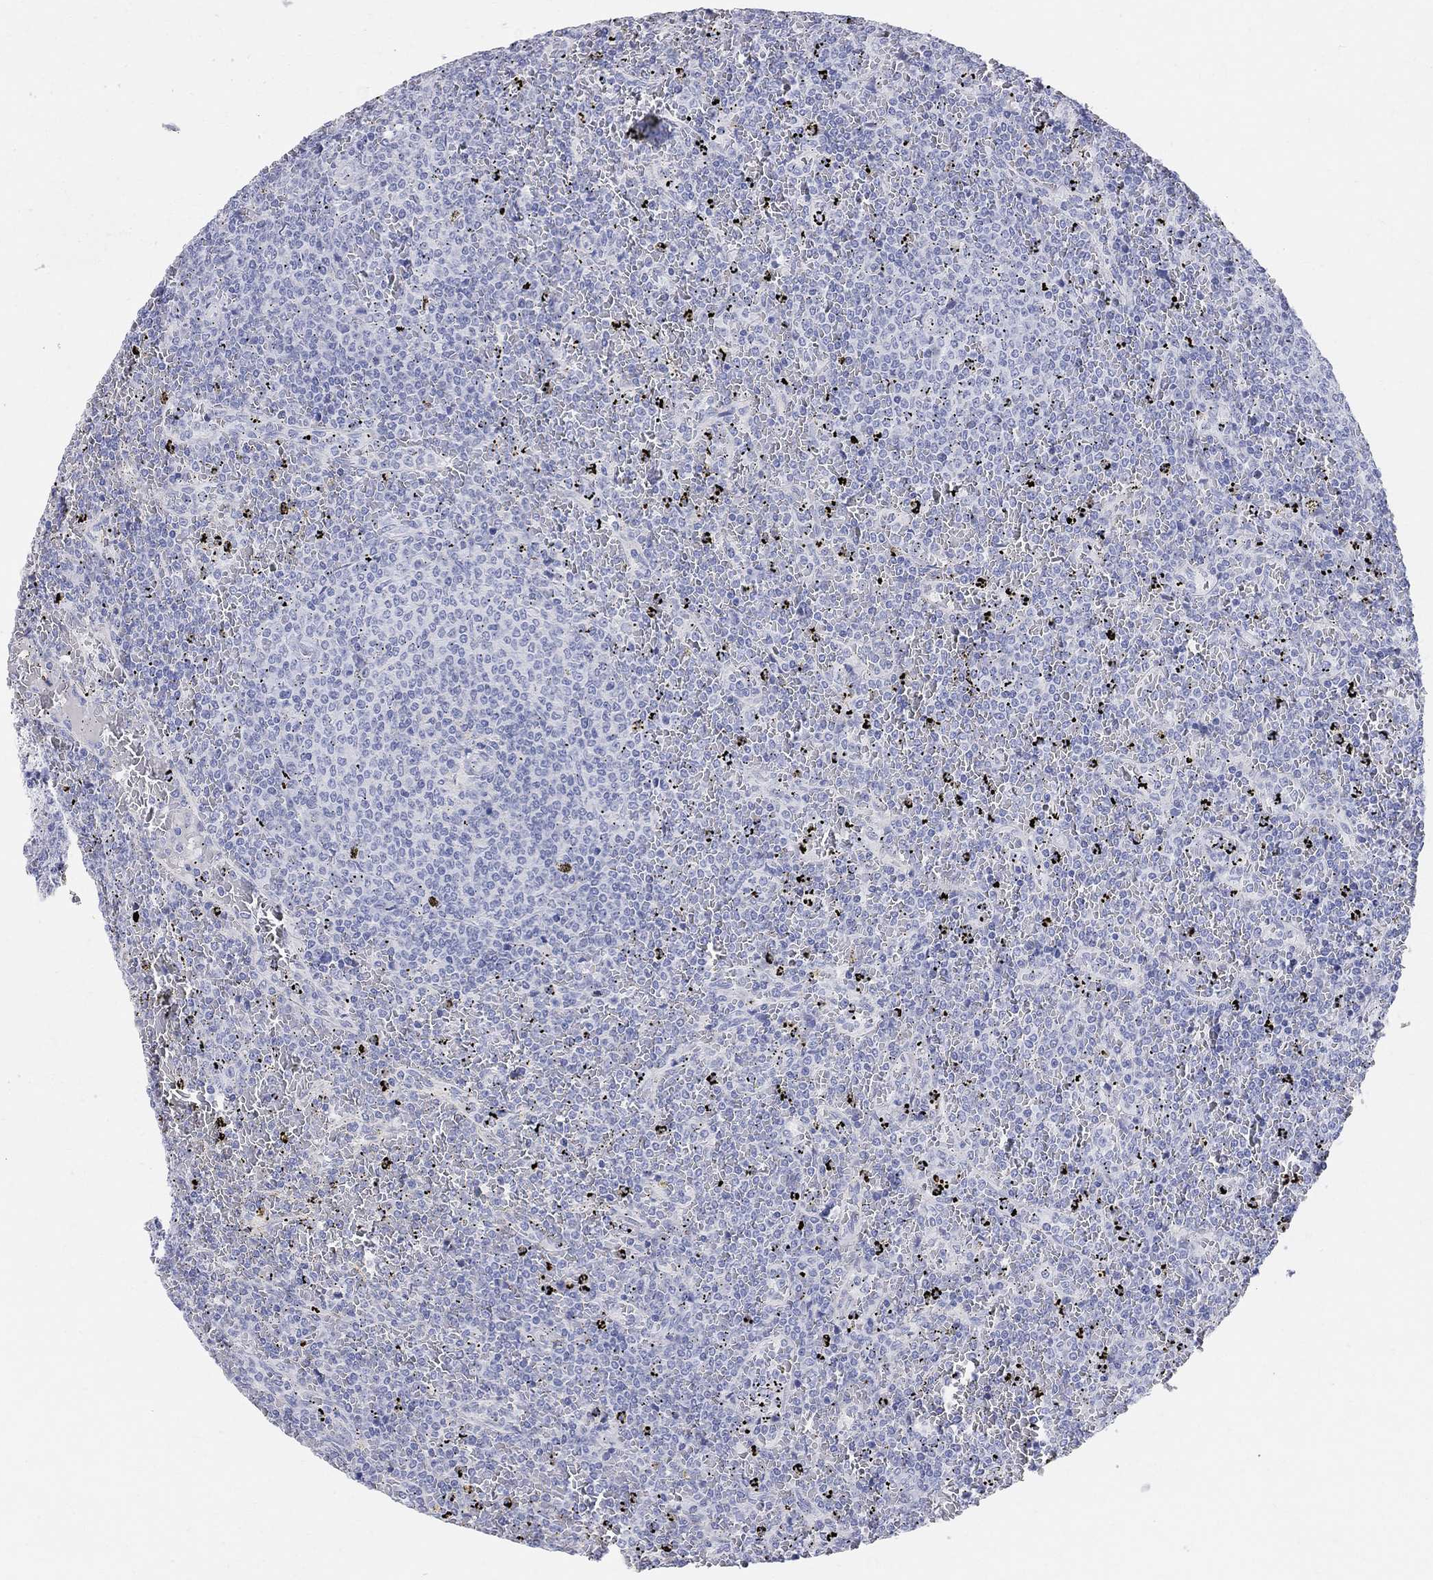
{"staining": {"intensity": "negative", "quantity": "none", "location": "none"}, "tissue": "lymphoma", "cell_type": "Tumor cells", "image_type": "cancer", "snomed": [{"axis": "morphology", "description": "Malignant lymphoma, non-Hodgkin's type, Low grade"}, {"axis": "topography", "description": "Spleen"}], "caption": "Malignant lymphoma, non-Hodgkin's type (low-grade) was stained to show a protein in brown. There is no significant positivity in tumor cells.", "gene": "AOX1", "patient": {"sex": "female", "age": 77}}